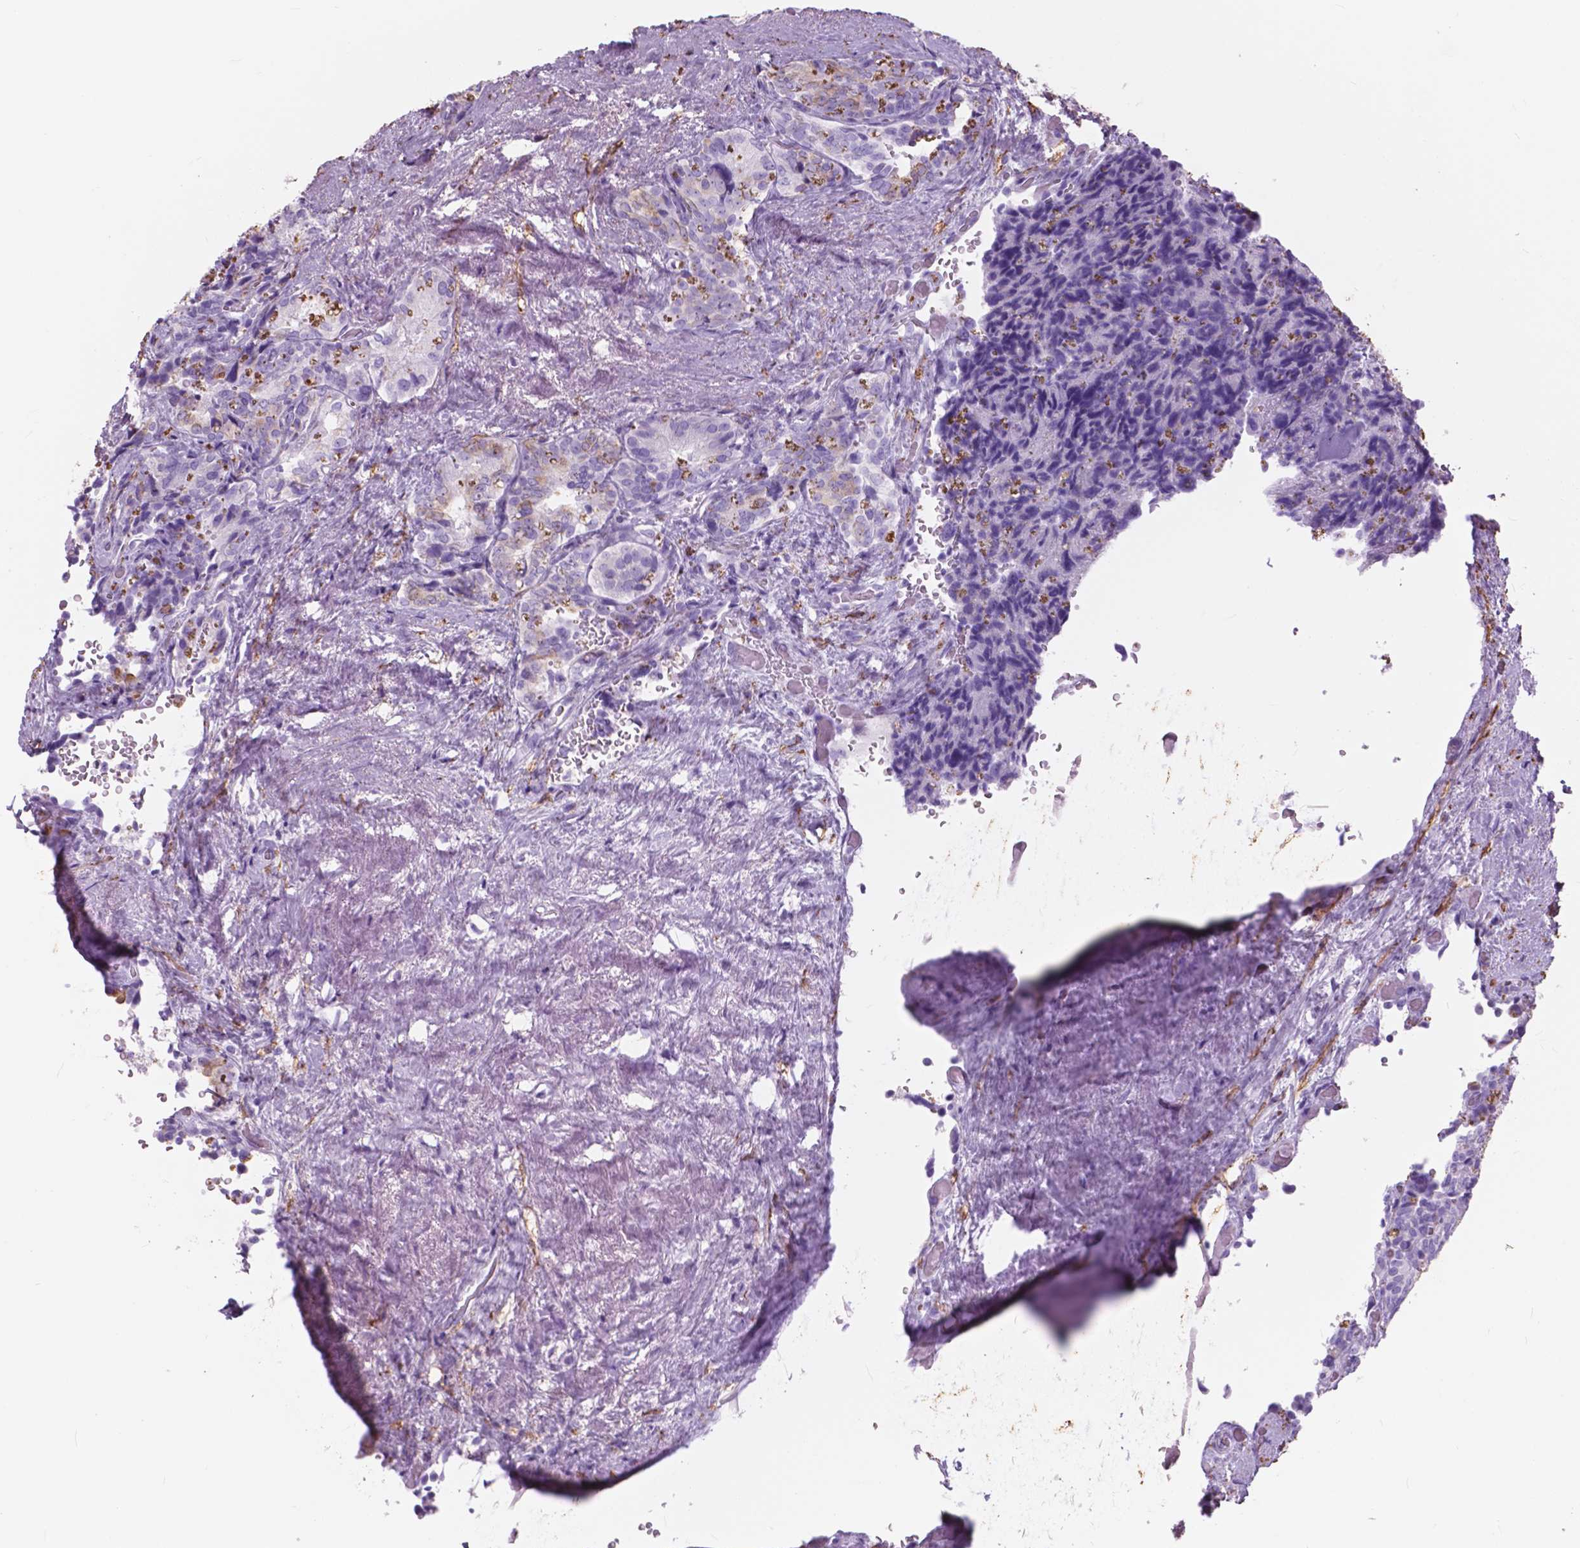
{"staining": {"intensity": "negative", "quantity": "none", "location": "none"}, "tissue": "seminal vesicle", "cell_type": "Glandular cells", "image_type": "normal", "snomed": [{"axis": "morphology", "description": "Normal tissue, NOS"}, {"axis": "topography", "description": "Seminal veicle"}], "caption": "The image reveals no significant staining in glandular cells of seminal vesicle.", "gene": "FXYD2", "patient": {"sex": "male", "age": 69}}